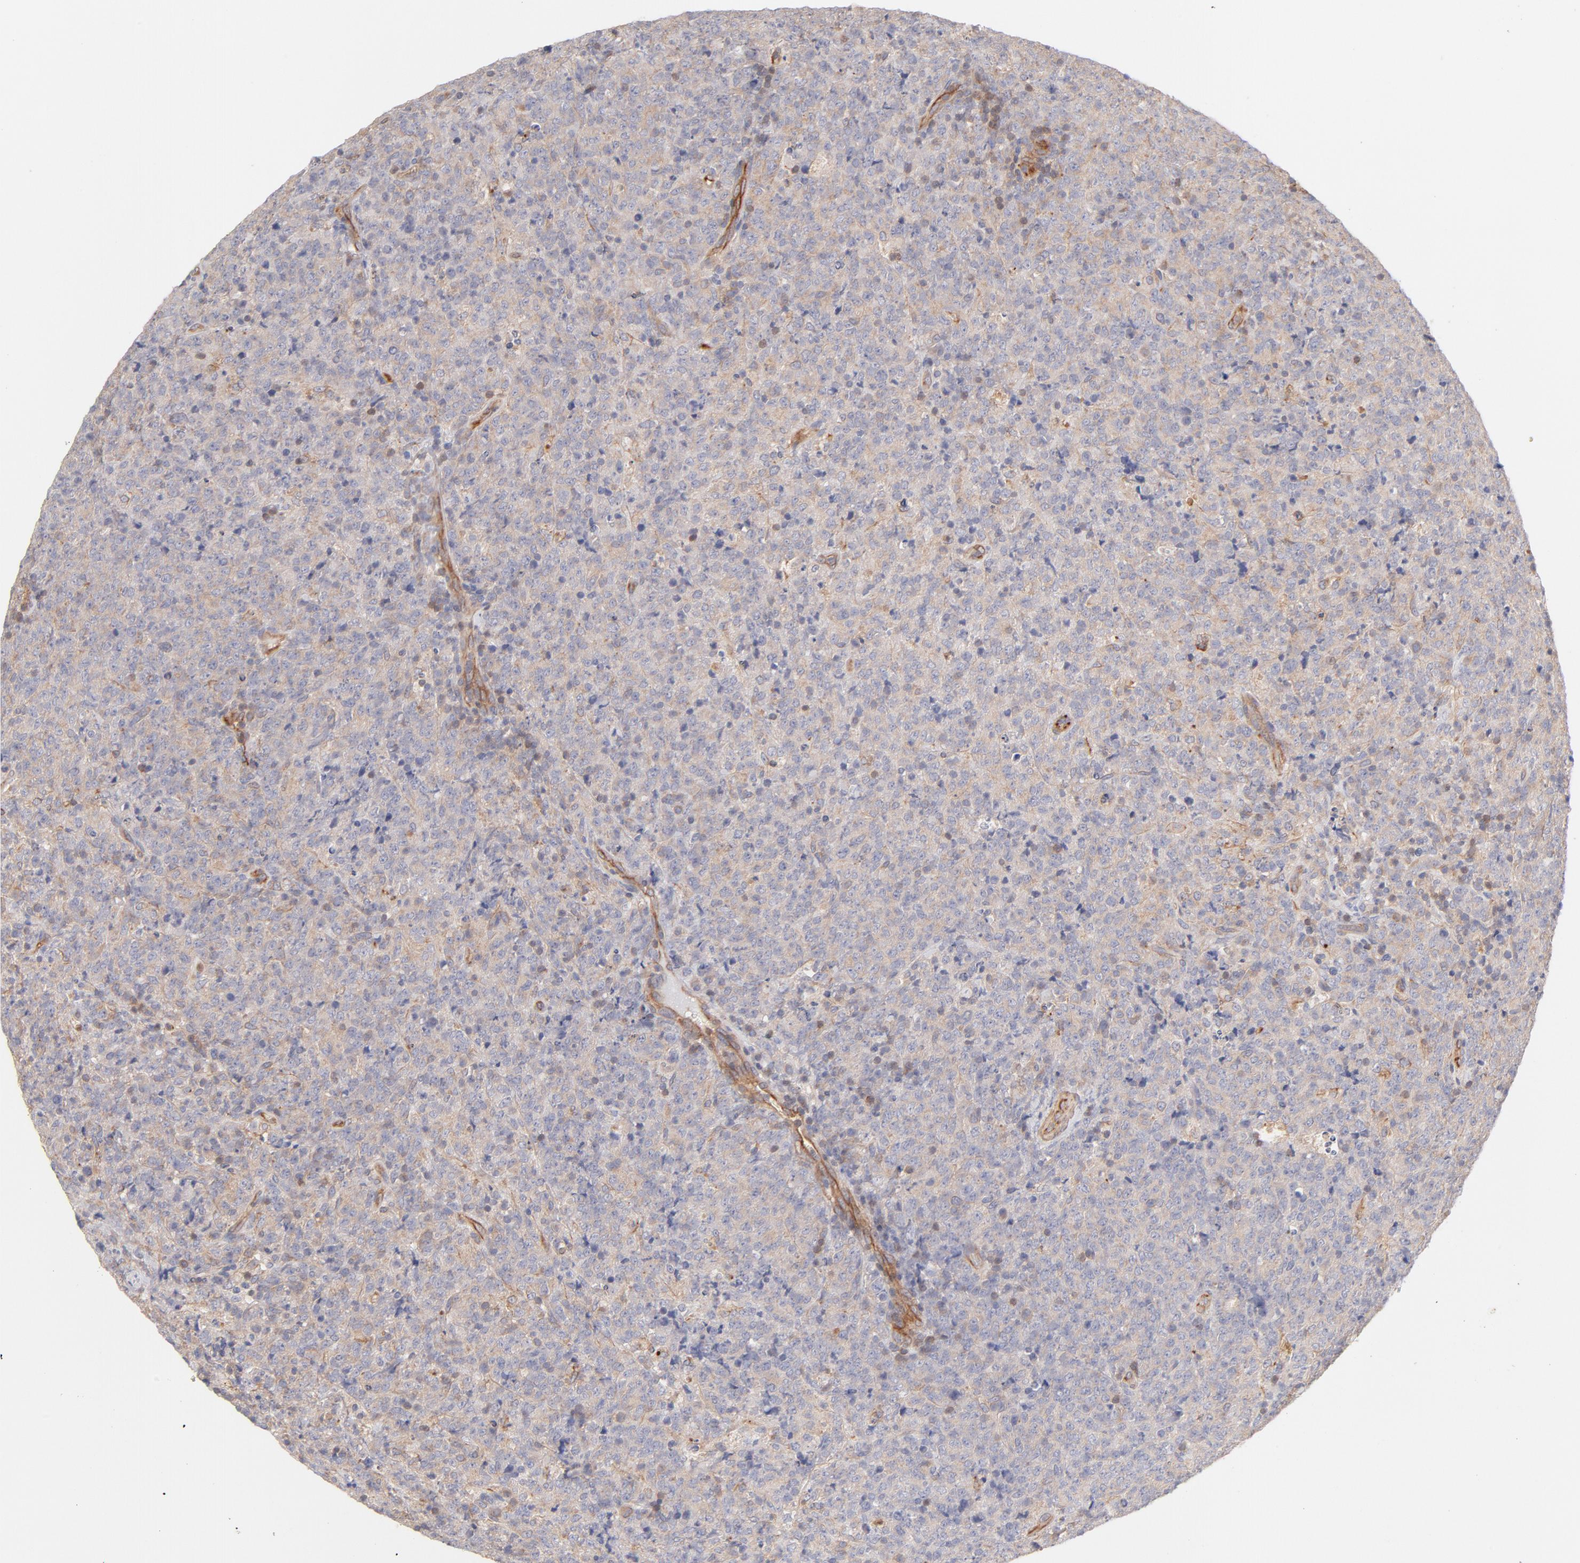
{"staining": {"intensity": "weak", "quantity": ">75%", "location": "cytoplasmic/membranous"}, "tissue": "lymphoma", "cell_type": "Tumor cells", "image_type": "cancer", "snomed": [{"axis": "morphology", "description": "Malignant lymphoma, non-Hodgkin's type, High grade"}, {"axis": "topography", "description": "Tonsil"}], "caption": "The histopathology image shows staining of high-grade malignant lymphoma, non-Hodgkin's type, revealing weak cytoplasmic/membranous protein staining (brown color) within tumor cells. (IHC, brightfield microscopy, high magnification).", "gene": "LDLRAP1", "patient": {"sex": "female", "age": 36}}